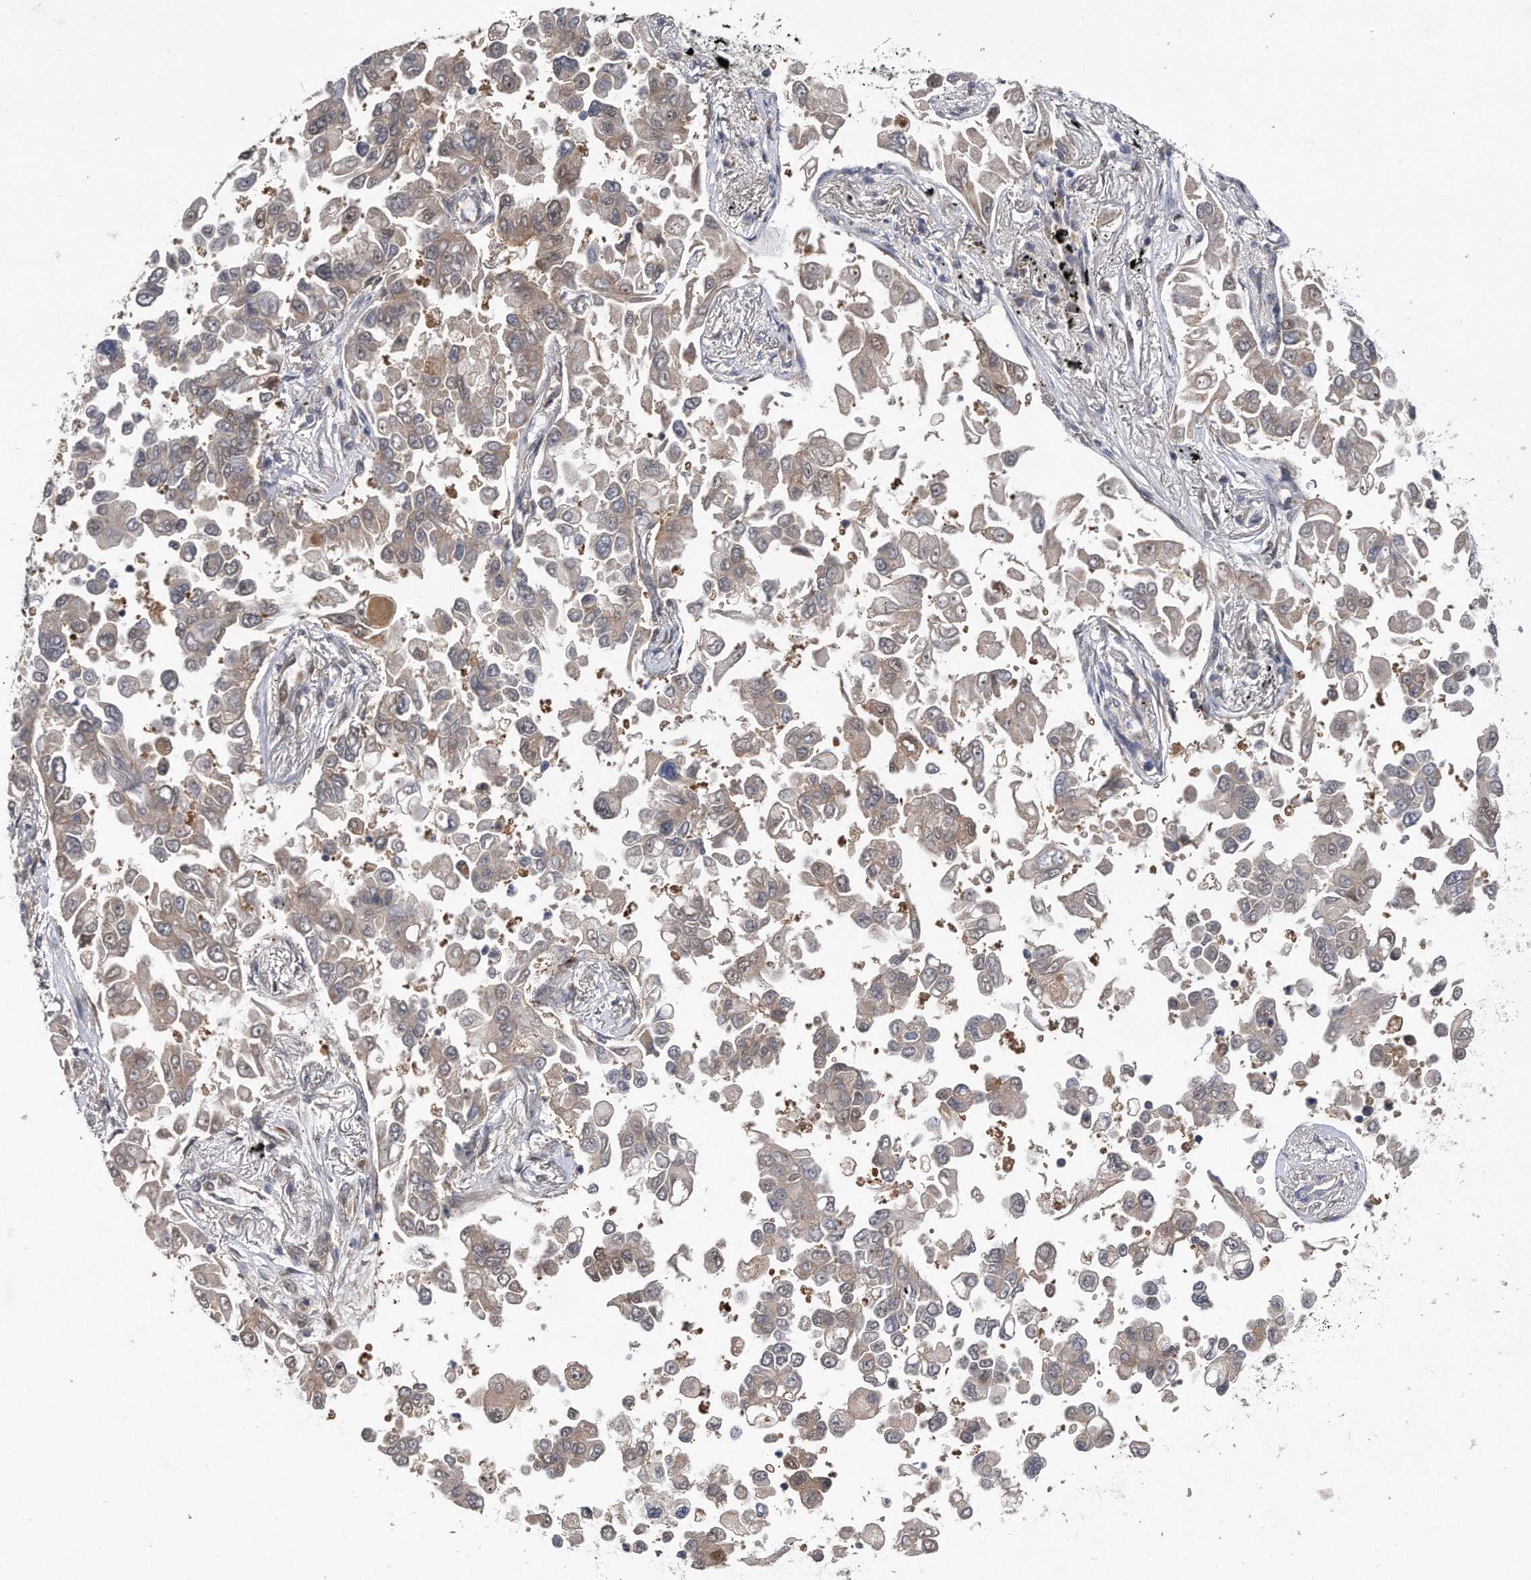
{"staining": {"intensity": "weak", "quantity": "25%-75%", "location": "cytoplasmic/membranous"}, "tissue": "lung cancer", "cell_type": "Tumor cells", "image_type": "cancer", "snomed": [{"axis": "morphology", "description": "Adenocarcinoma, NOS"}, {"axis": "topography", "description": "Lung"}], "caption": "A high-resolution image shows immunohistochemistry staining of adenocarcinoma (lung), which exhibits weak cytoplasmic/membranous positivity in approximately 25%-75% of tumor cells. Using DAB (3,3'-diaminobenzidine) (brown) and hematoxylin (blue) stains, captured at high magnification using brightfield microscopy.", "gene": "RWDD2A", "patient": {"sex": "female", "age": 67}}